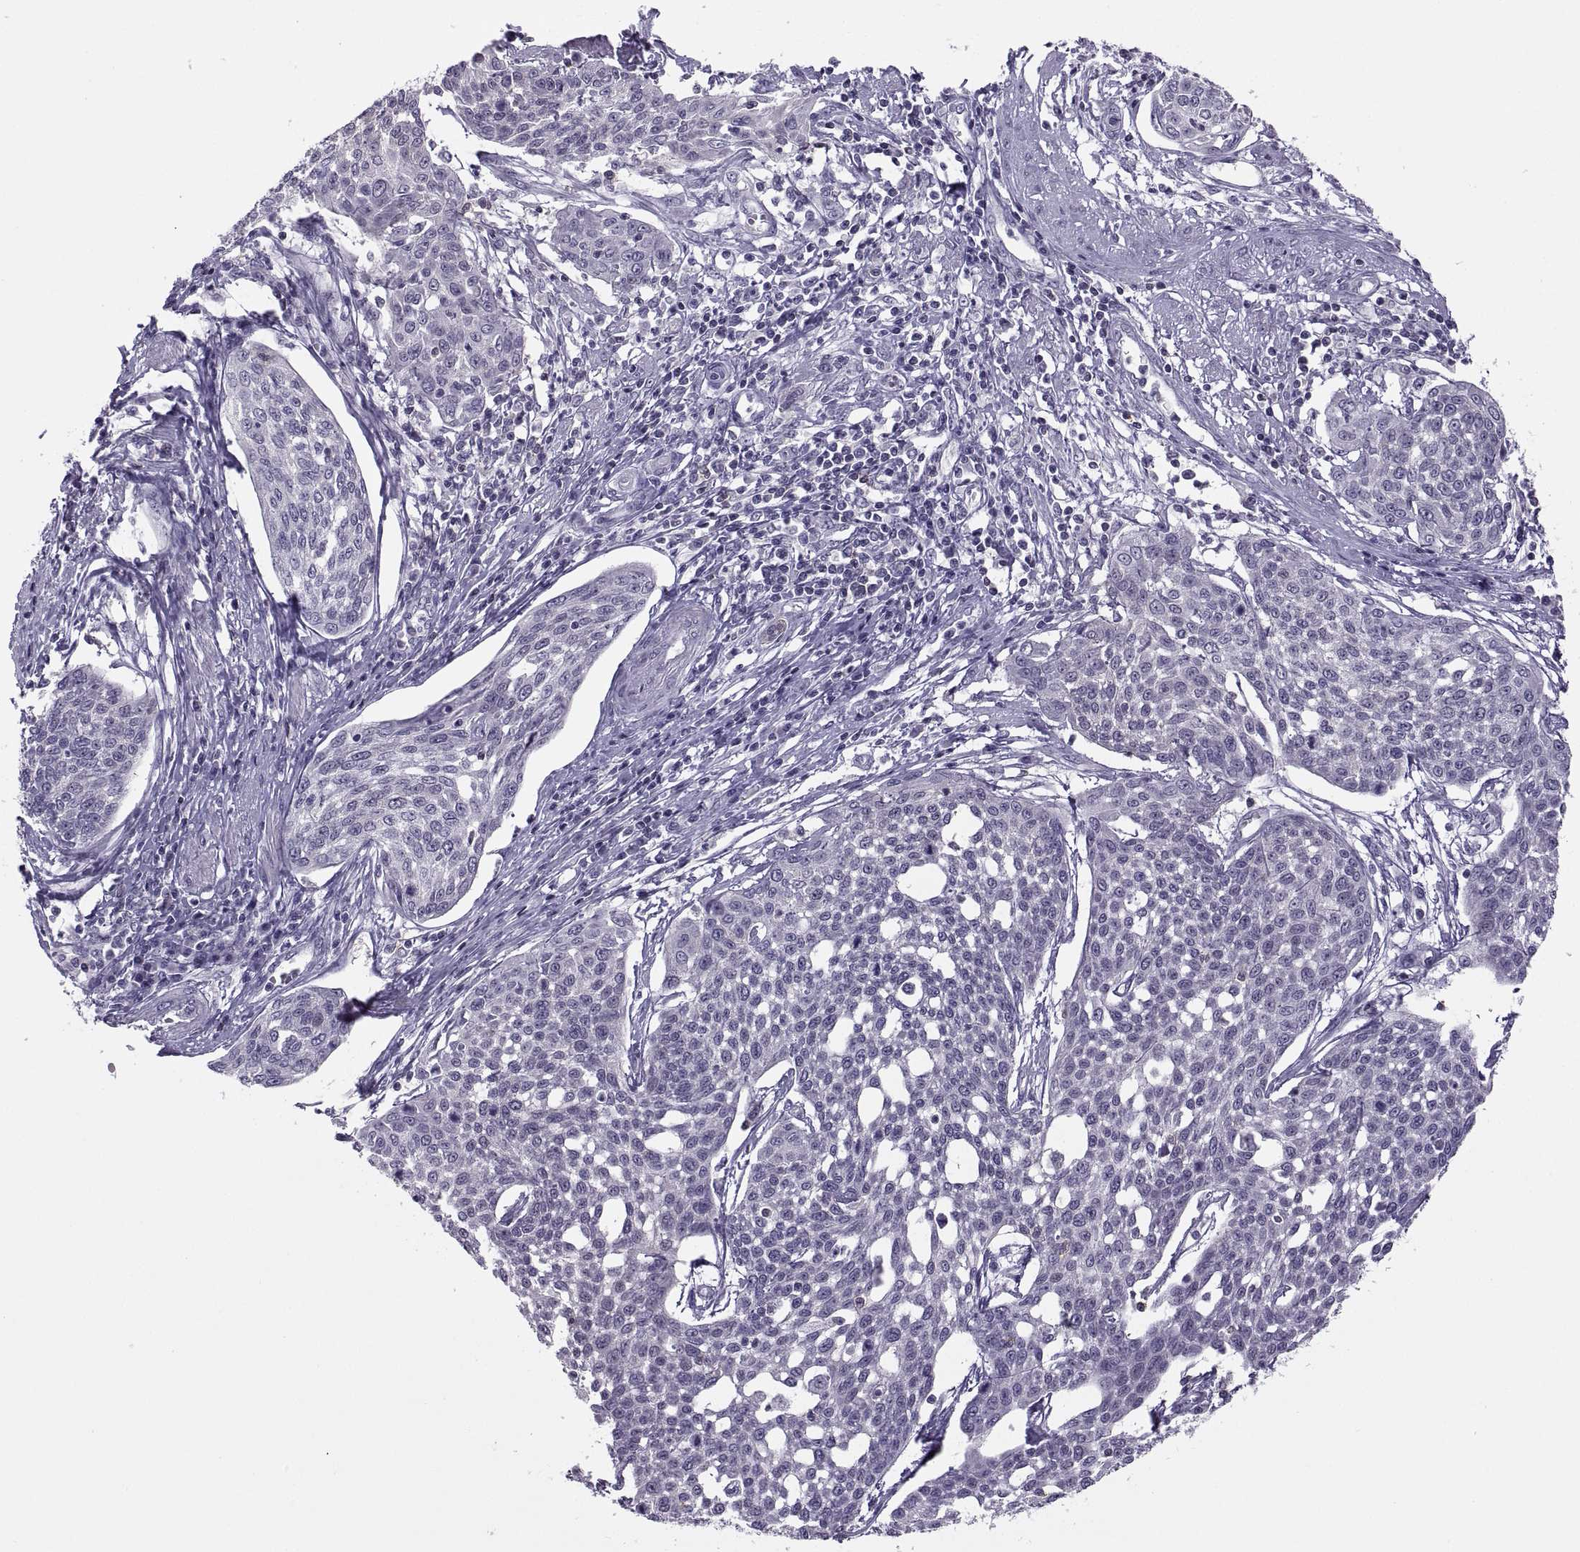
{"staining": {"intensity": "negative", "quantity": "none", "location": "none"}, "tissue": "cervical cancer", "cell_type": "Tumor cells", "image_type": "cancer", "snomed": [{"axis": "morphology", "description": "Squamous cell carcinoma, NOS"}, {"axis": "topography", "description": "Cervix"}], "caption": "An immunohistochemistry histopathology image of cervical cancer is shown. There is no staining in tumor cells of cervical cancer. Brightfield microscopy of IHC stained with DAB (brown) and hematoxylin (blue), captured at high magnification.", "gene": "TTC21A", "patient": {"sex": "female", "age": 34}}